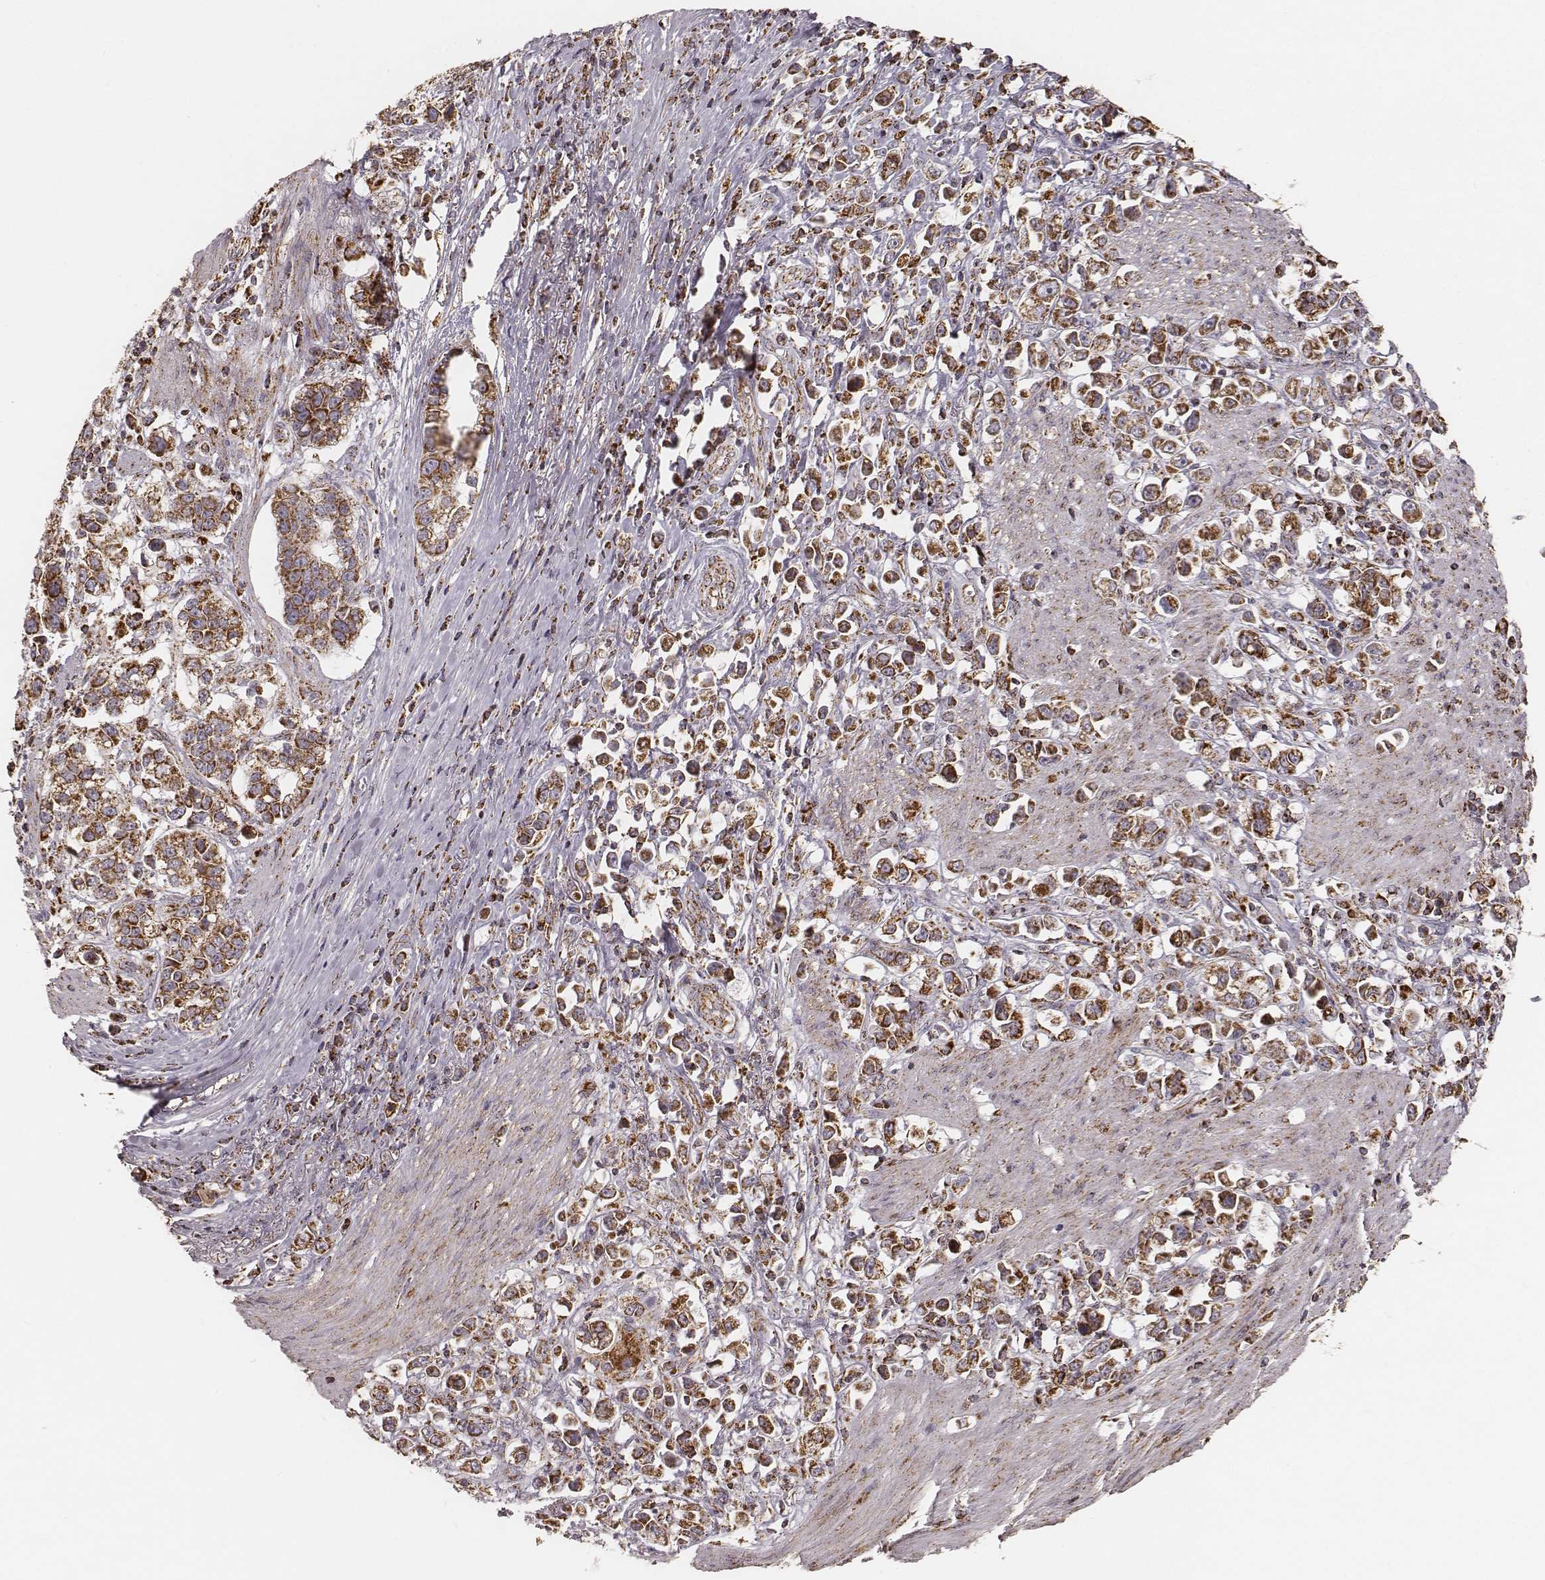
{"staining": {"intensity": "strong", "quantity": ">75%", "location": "cytoplasmic/membranous"}, "tissue": "stomach cancer", "cell_type": "Tumor cells", "image_type": "cancer", "snomed": [{"axis": "morphology", "description": "Adenocarcinoma, NOS"}, {"axis": "topography", "description": "Stomach"}], "caption": "Tumor cells show strong cytoplasmic/membranous staining in about >75% of cells in stomach adenocarcinoma. Nuclei are stained in blue.", "gene": "CS", "patient": {"sex": "male", "age": 93}}